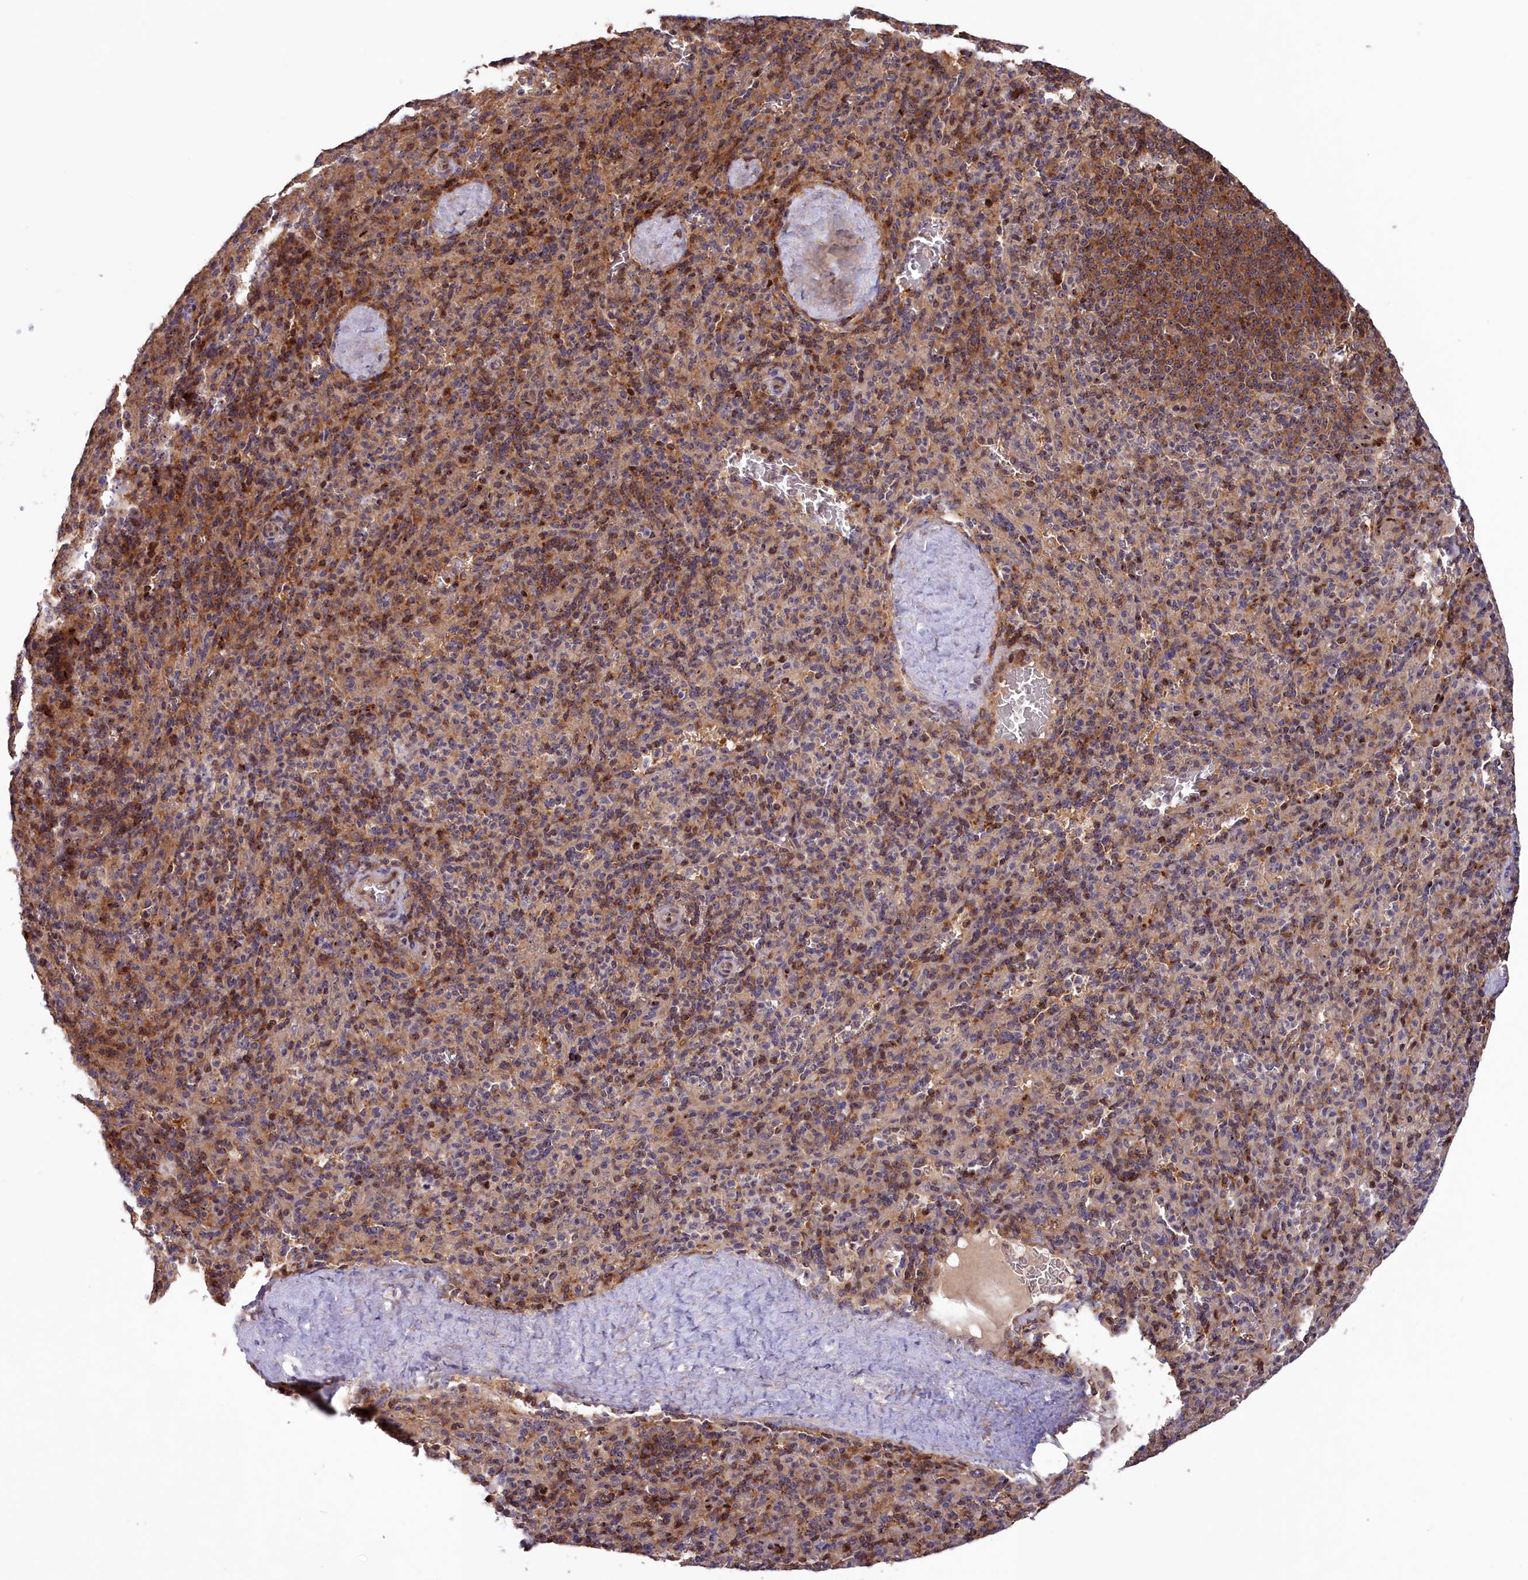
{"staining": {"intensity": "moderate", "quantity": ">75%", "location": "cytoplasmic/membranous"}, "tissue": "spleen", "cell_type": "Cells in red pulp", "image_type": "normal", "snomed": [{"axis": "morphology", "description": "Normal tissue, NOS"}, {"axis": "topography", "description": "Spleen"}], "caption": "Moderate cytoplasmic/membranous expression for a protein is present in about >75% of cells in red pulp of benign spleen using immunohistochemistry.", "gene": "NEURL4", "patient": {"sex": "male", "age": 36}}